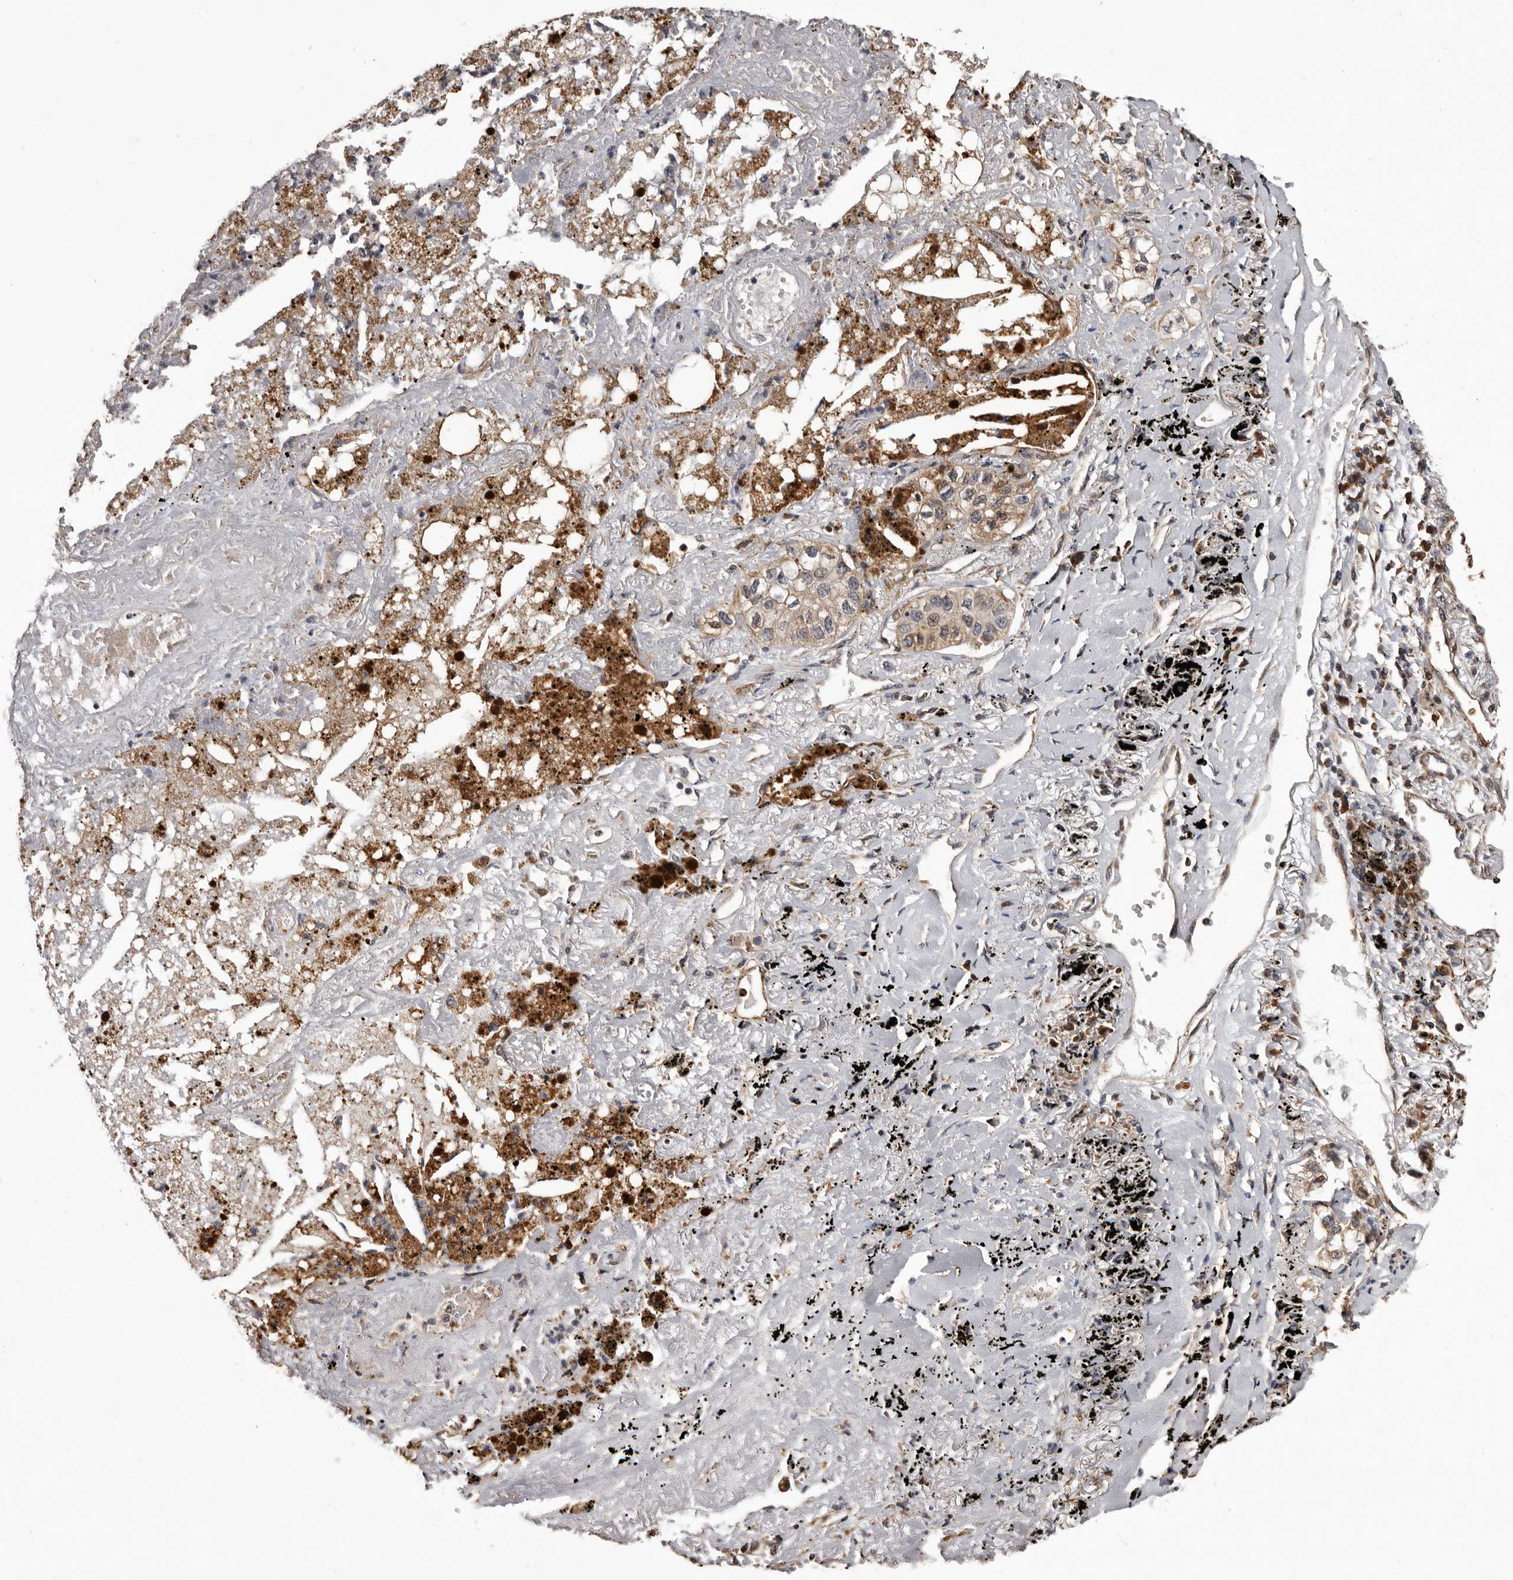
{"staining": {"intensity": "weak", "quantity": ">75%", "location": "cytoplasmic/membranous"}, "tissue": "lung cancer", "cell_type": "Tumor cells", "image_type": "cancer", "snomed": [{"axis": "morphology", "description": "Adenocarcinoma, NOS"}, {"axis": "topography", "description": "Lung"}], "caption": "Tumor cells display low levels of weak cytoplasmic/membranous staining in about >75% of cells in lung cancer.", "gene": "GADD45B", "patient": {"sex": "male", "age": 63}}